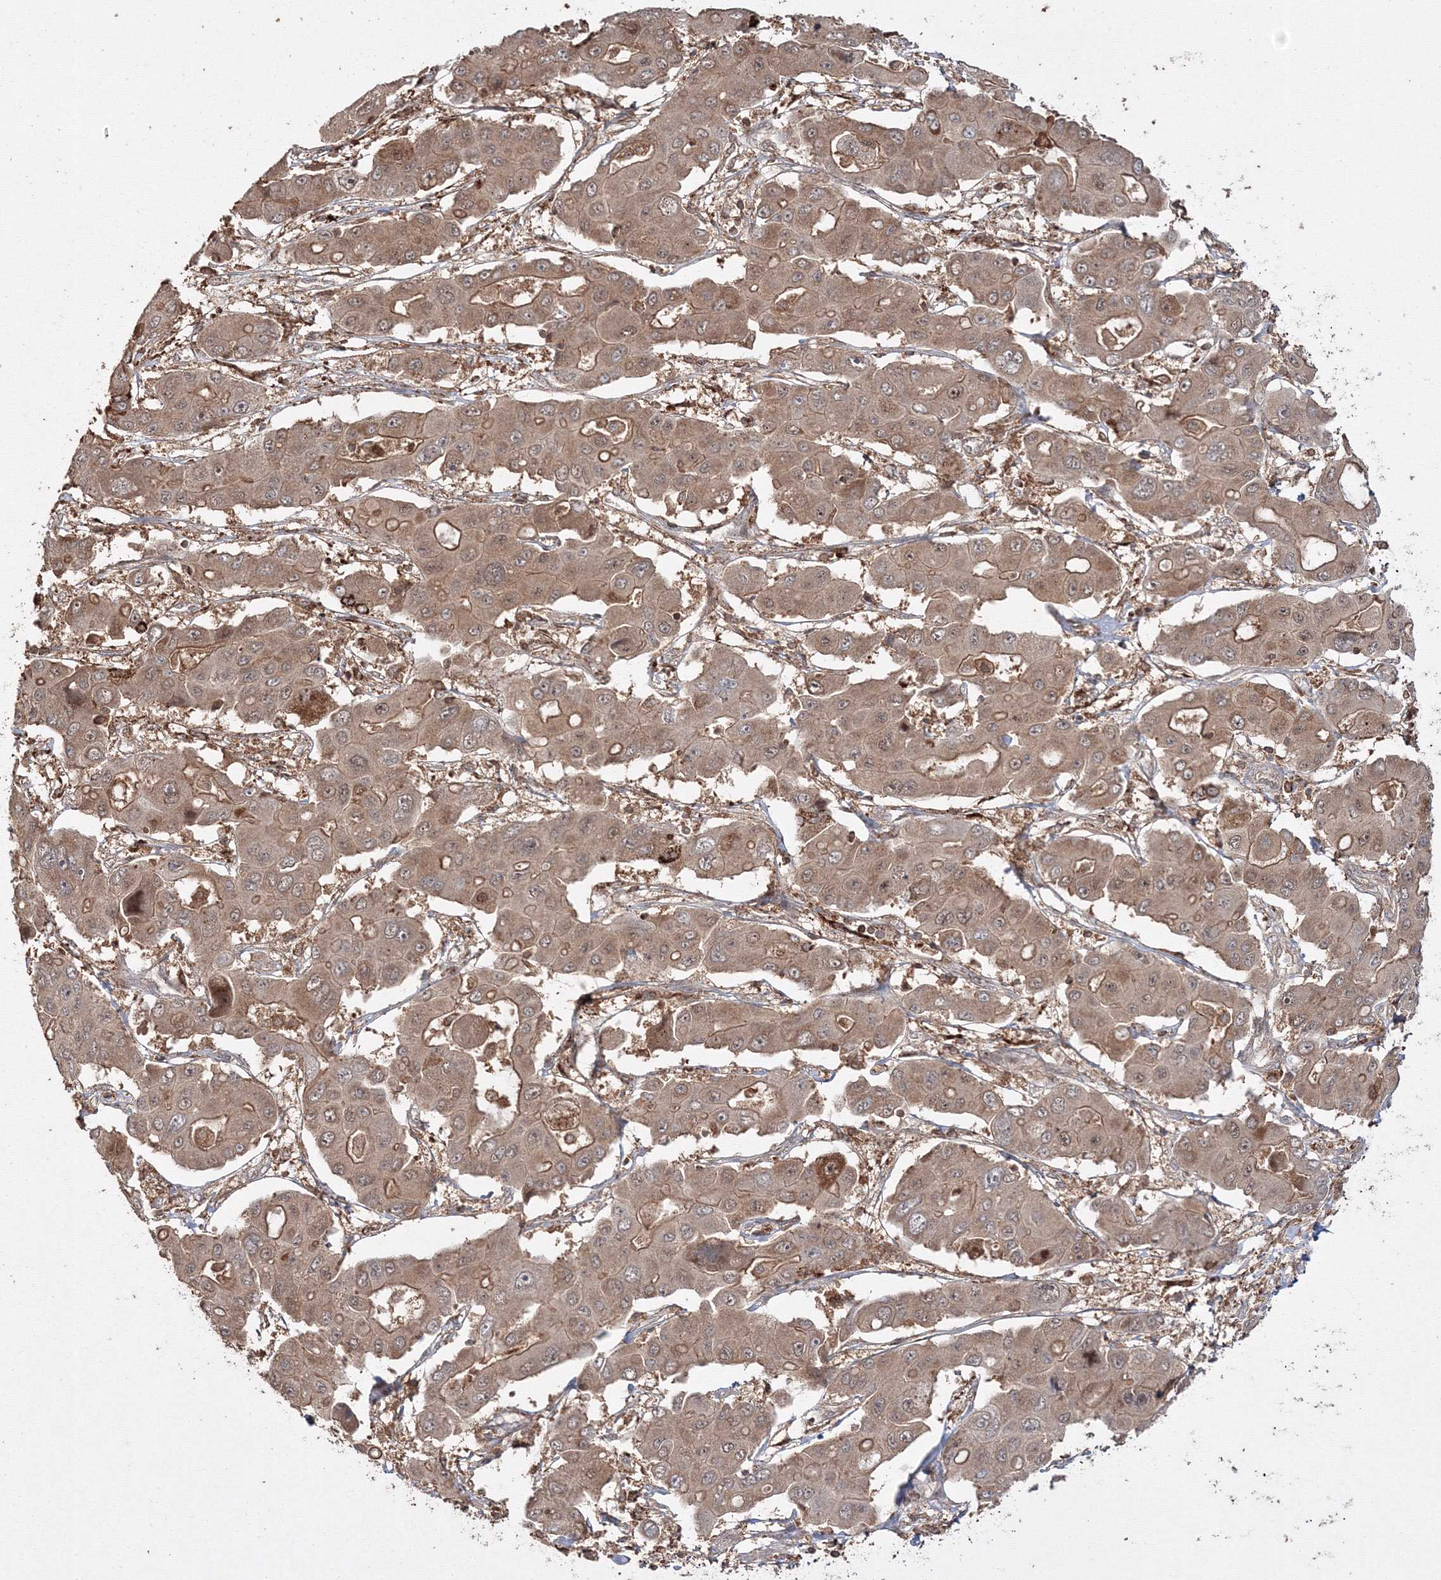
{"staining": {"intensity": "weak", "quantity": ">75%", "location": "cytoplasmic/membranous"}, "tissue": "liver cancer", "cell_type": "Tumor cells", "image_type": "cancer", "snomed": [{"axis": "morphology", "description": "Cholangiocarcinoma"}, {"axis": "topography", "description": "Liver"}], "caption": "Liver cancer stained for a protein (brown) shows weak cytoplasmic/membranous positive expression in about >75% of tumor cells.", "gene": "DDO", "patient": {"sex": "male", "age": 67}}